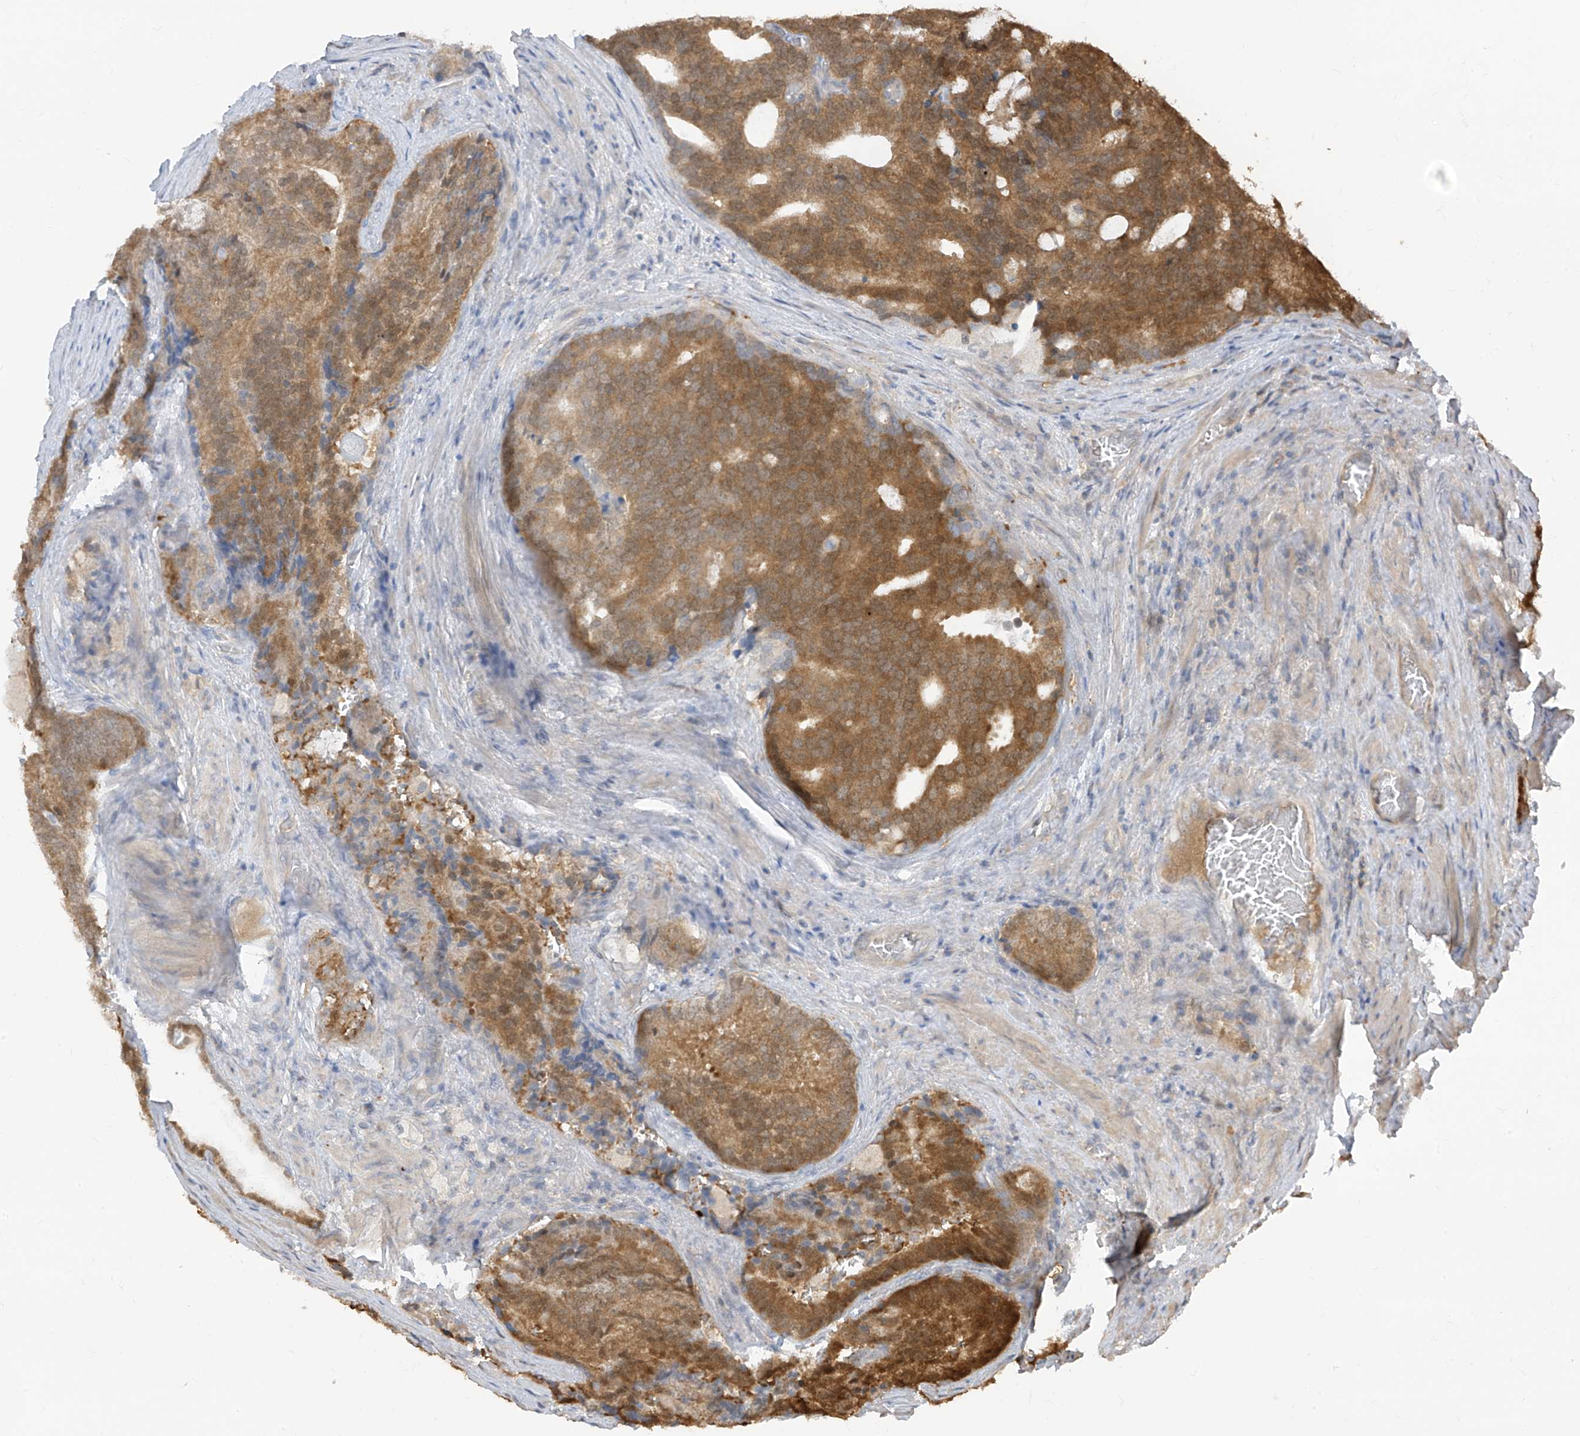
{"staining": {"intensity": "strong", "quantity": ">75%", "location": "cytoplasmic/membranous"}, "tissue": "prostate cancer", "cell_type": "Tumor cells", "image_type": "cancer", "snomed": [{"axis": "morphology", "description": "Adenocarcinoma, Low grade"}, {"axis": "topography", "description": "Prostate"}], "caption": "Low-grade adenocarcinoma (prostate) tissue shows strong cytoplasmic/membranous positivity in approximately >75% of tumor cells, visualized by immunohistochemistry.", "gene": "TTC38", "patient": {"sex": "male", "age": 71}}